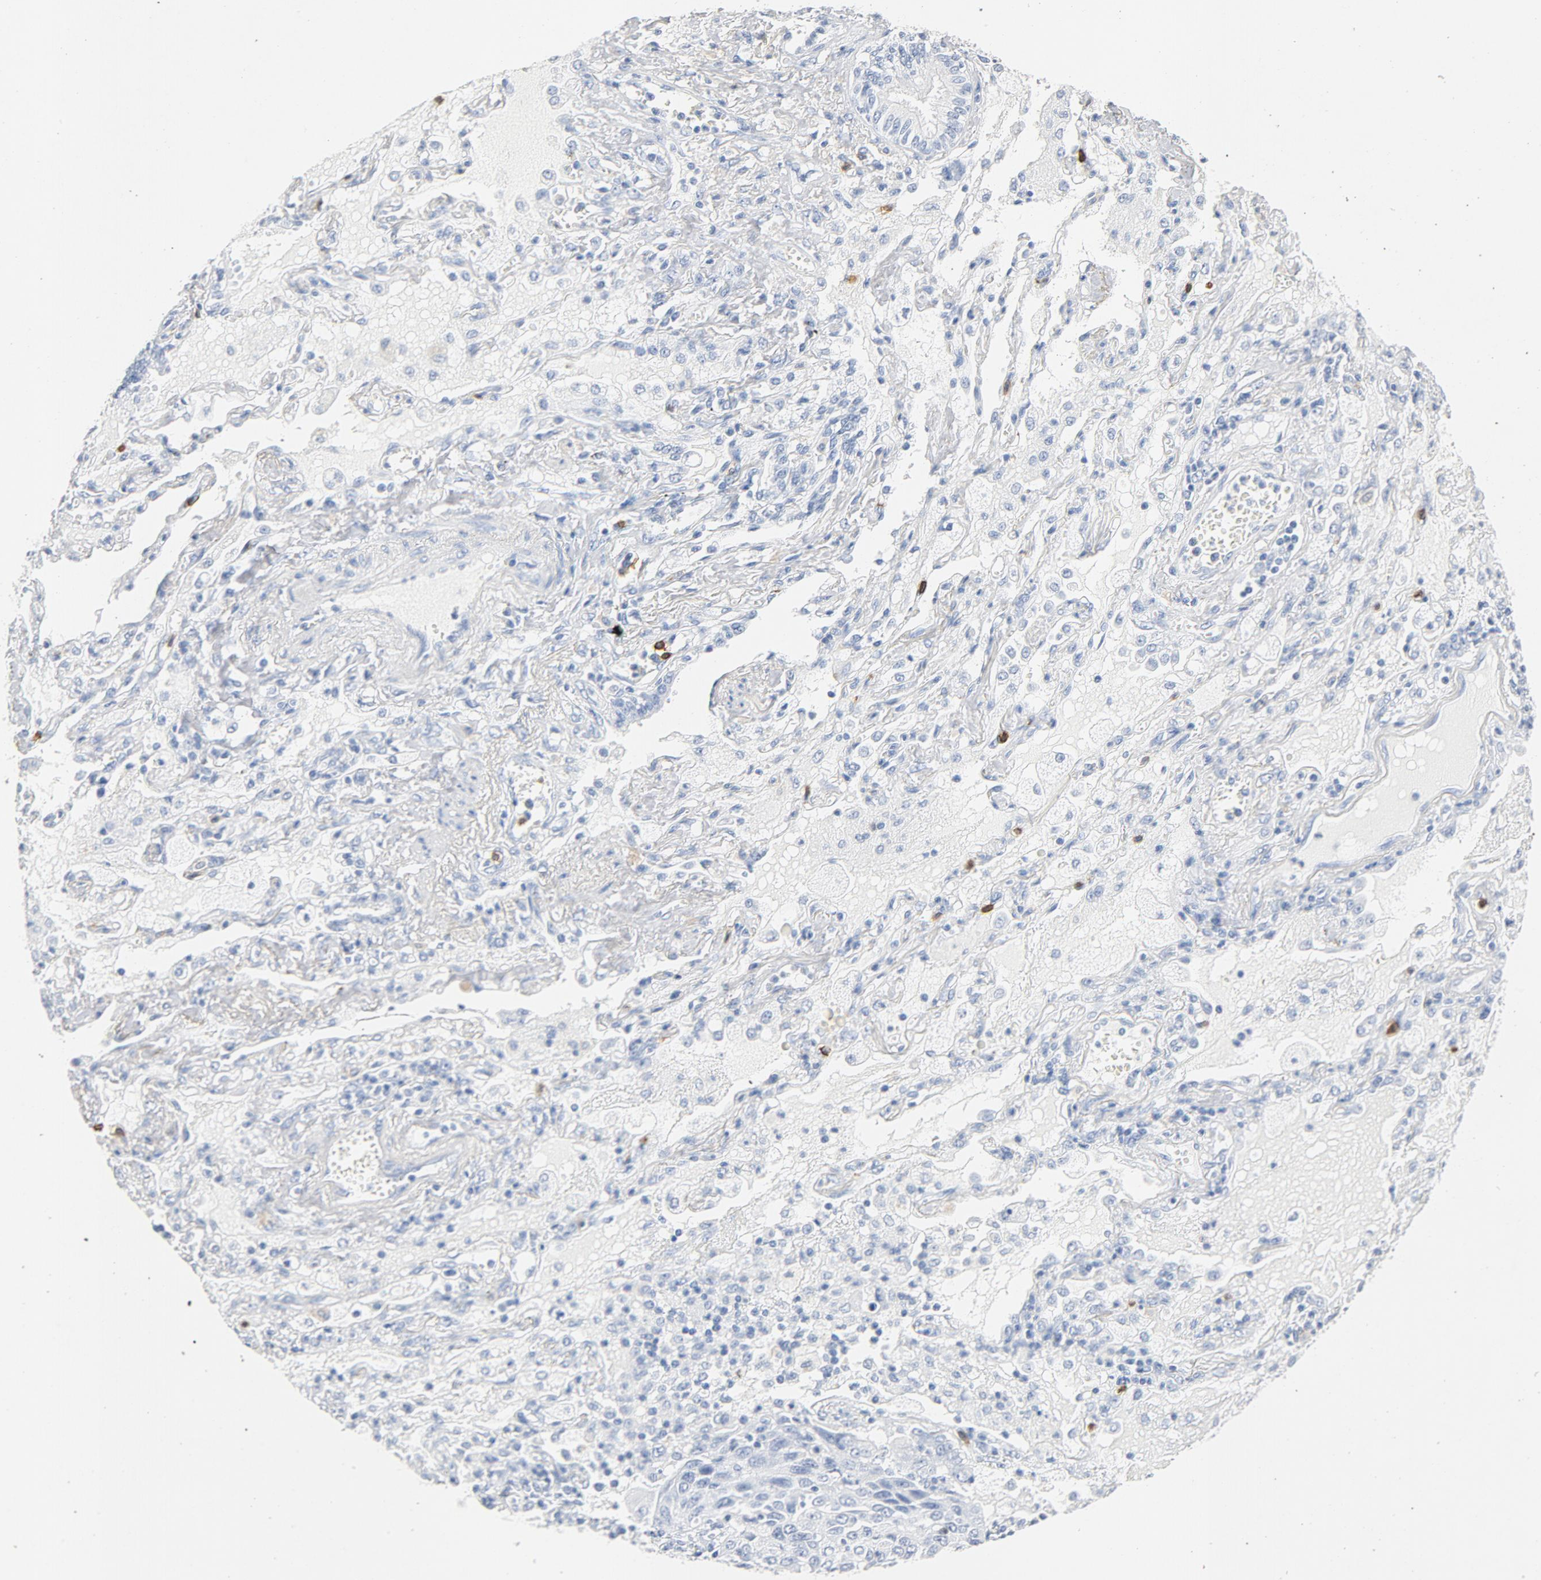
{"staining": {"intensity": "negative", "quantity": "none", "location": "none"}, "tissue": "lung cancer", "cell_type": "Tumor cells", "image_type": "cancer", "snomed": [{"axis": "morphology", "description": "Squamous cell carcinoma, NOS"}, {"axis": "topography", "description": "Lung"}], "caption": "Immunohistochemical staining of lung cancer (squamous cell carcinoma) reveals no significant staining in tumor cells.", "gene": "PTPRB", "patient": {"sex": "female", "age": 76}}